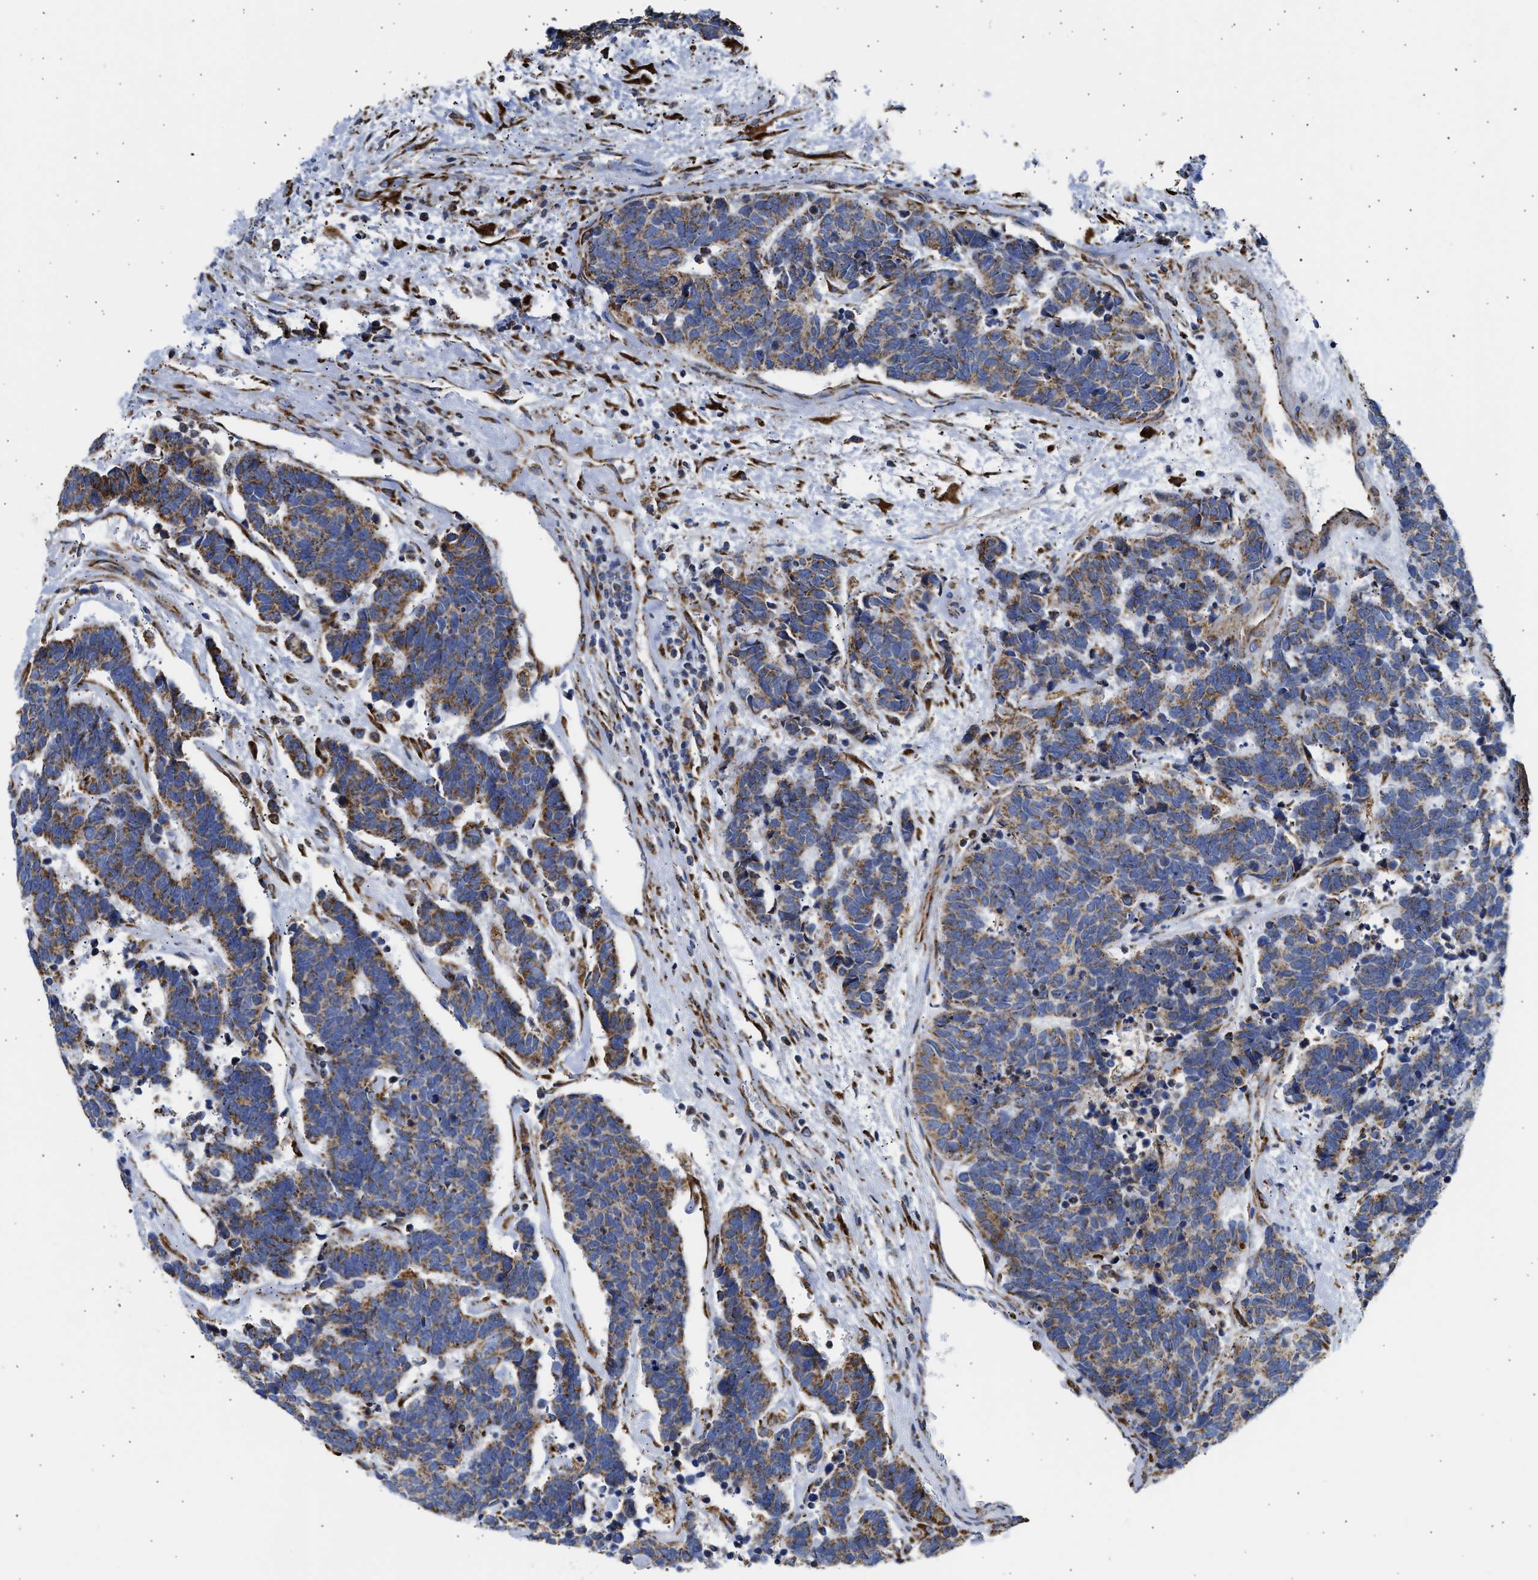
{"staining": {"intensity": "moderate", "quantity": ">75%", "location": "cytoplasmic/membranous"}, "tissue": "carcinoid", "cell_type": "Tumor cells", "image_type": "cancer", "snomed": [{"axis": "morphology", "description": "Carcinoma, NOS"}, {"axis": "morphology", "description": "Carcinoid, malignant, NOS"}, {"axis": "topography", "description": "Urinary bladder"}], "caption": "Immunohistochemical staining of carcinoid exhibits medium levels of moderate cytoplasmic/membranous protein staining in approximately >75% of tumor cells.", "gene": "CYCS", "patient": {"sex": "male", "age": 57}}